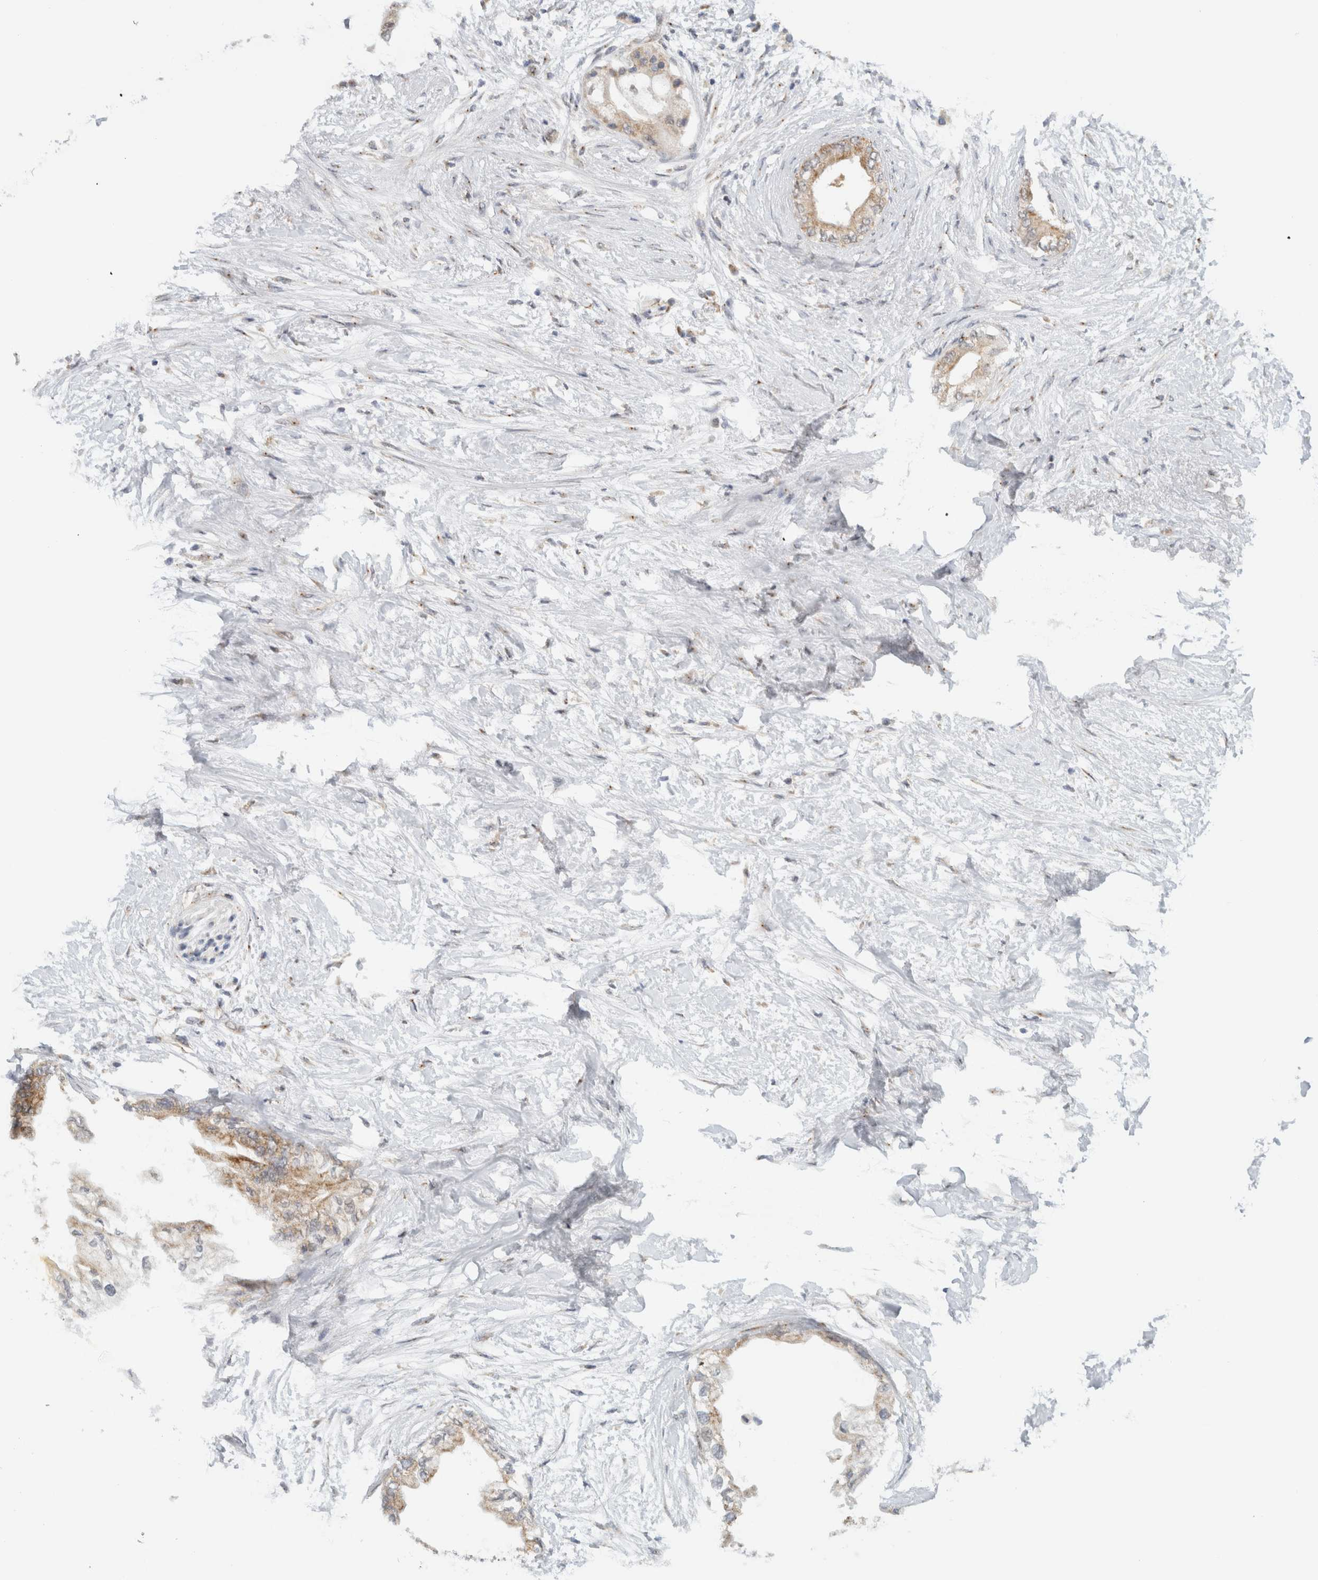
{"staining": {"intensity": "weak", "quantity": ">75%", "location": "cytoplasmic/membranous"}, "tissue": "pancreatic cancer", "cell_type": "Tumor cells", "image_type": "cancer", "snomed": [{"axis": "morphology", "description": "Normal tissue, NOS"}, {"axis": "morphology", "description": "Adenocarcinoma, NOS"}, {"axis": "topography", "description": "Pancreas"}, {"axis": "topography", "description": "Duodenum"}], "caption": "IHC histopathology image of neoplastic tissue: human pancreatic cancer stained using IHC shows low levels of weak protein expression localized specifically in the cytoplasmic/membranous of tumor cells, appearing as a cytoplasmic/membranous brown color.", "gene": "CMC2", "patient": {"sex": "female", "age": 60}}